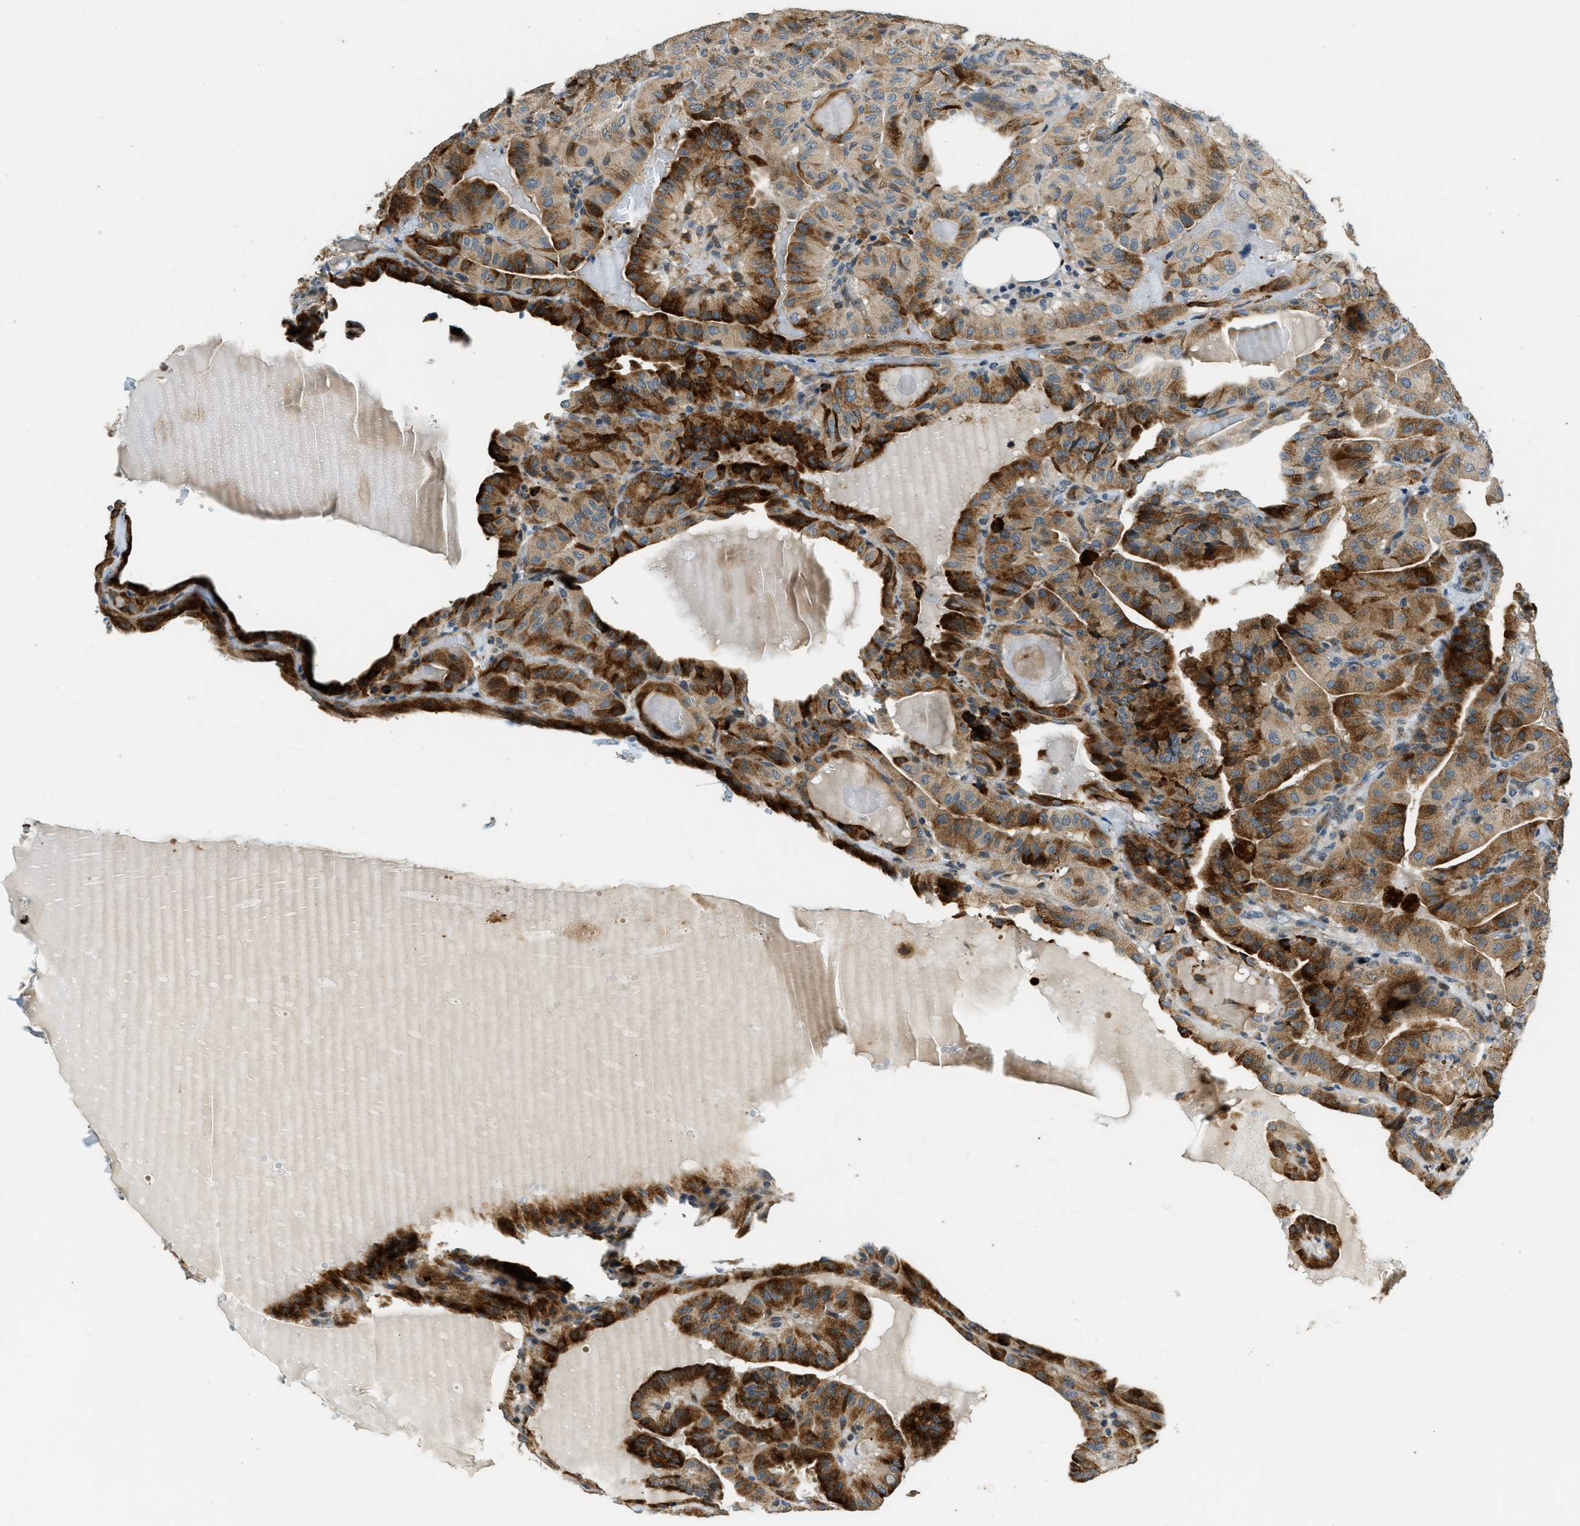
{"staining": {"intensity": "strong", "quantity": ">75%", "location": "cytoplasmic/membranous"}, "tissue": "thyroid cancer", "cell_type": "Tumor cells", "image_type": "cancer", "snomed": [{"axis": "morphology", "description": "Papillary adenocarcinoma, NOS"}, {"axis": "topography", "description": "Thyroid gland"}], "caption": "Protein analysis of thyroid cancer tissue shows strong cytoplasmic/membranous expression in about >75% of tumor cells. (DAB (3,3'-diaminobenzidine) IHC, brown staining for protein, blue staining for nuclei).", "gene": "HERC2", "patient": {"sex": "male", "age": 77}}